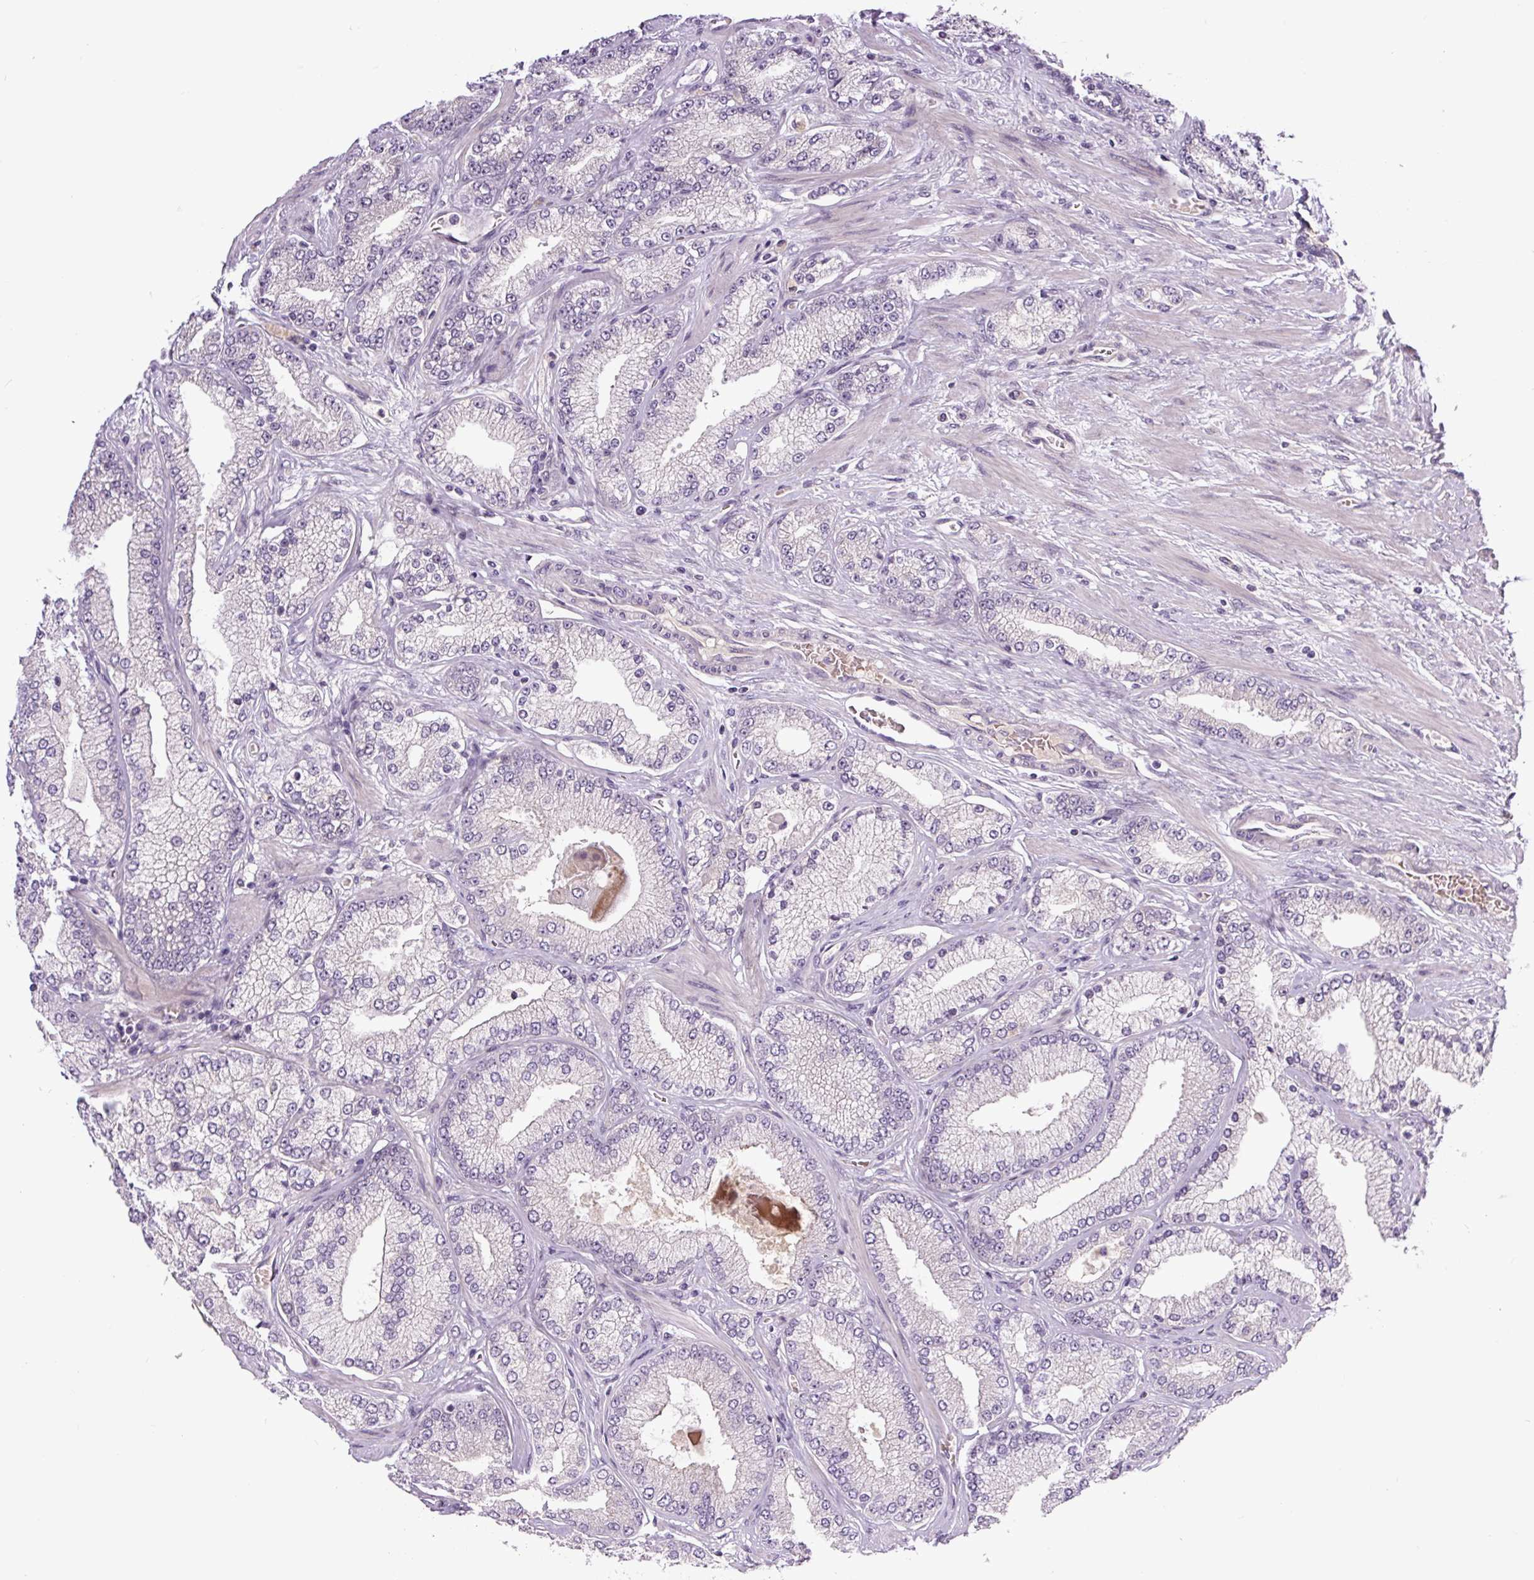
{"staining": {"intensity": "negative", "quantity": "none", "location": "none"}, "tissue": "prostate cancer", "cell_type": "Tumor cells", "image_type": "cancer", "snomed": [{"axis": "morphology", "description": "Adenocarcinoma, High grade"}, {"axis": "topography", "description": "Prostate"}], "caption": "This is an immunohistochemistry (IHC) micrograph of prostate cancer (adenocarcinoma (high-grade)). There is no staining in tumor cells.", "gene": "PCM1", "patient": {"sex": "male", "age": 68}}